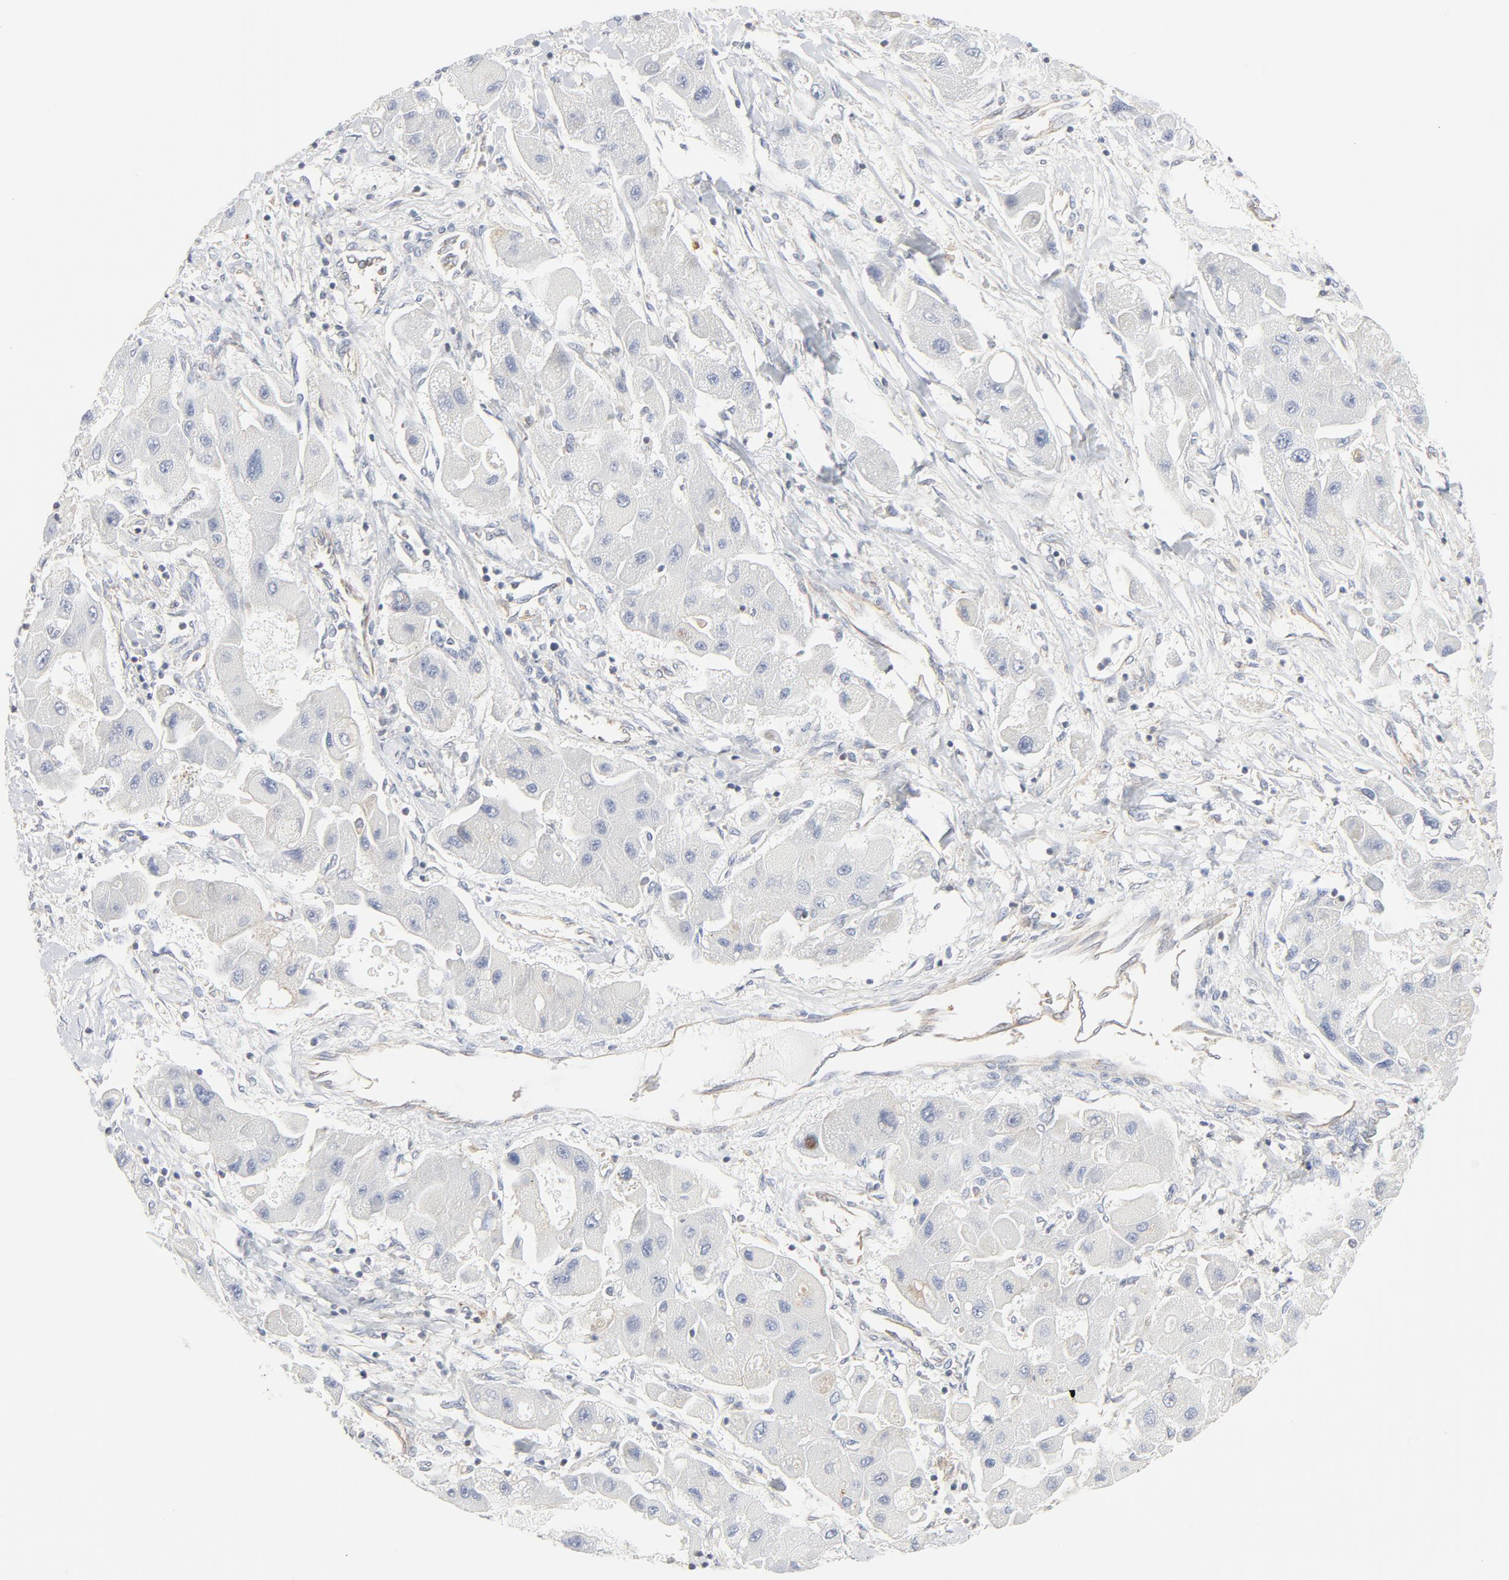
{"staining": {"intensity": "negative", "quantity": "none", "location": "none"}, "tissue": "liver cancer", "cell_type": "Tumor cells", "image_type": "cancer", "snomed": [{"axis": "morphology", "description": "Carcinoma, Hepatocellular, NOS"}, {"axis": "topography", "description": "Liver"}], "caption": "Human liver cancer stained for a protein using immunohistochemistry (IHC) reveals no positivity in tumor cells.", "gene": "RABEP1", "patient": {"sex": "male", "age": 24}}